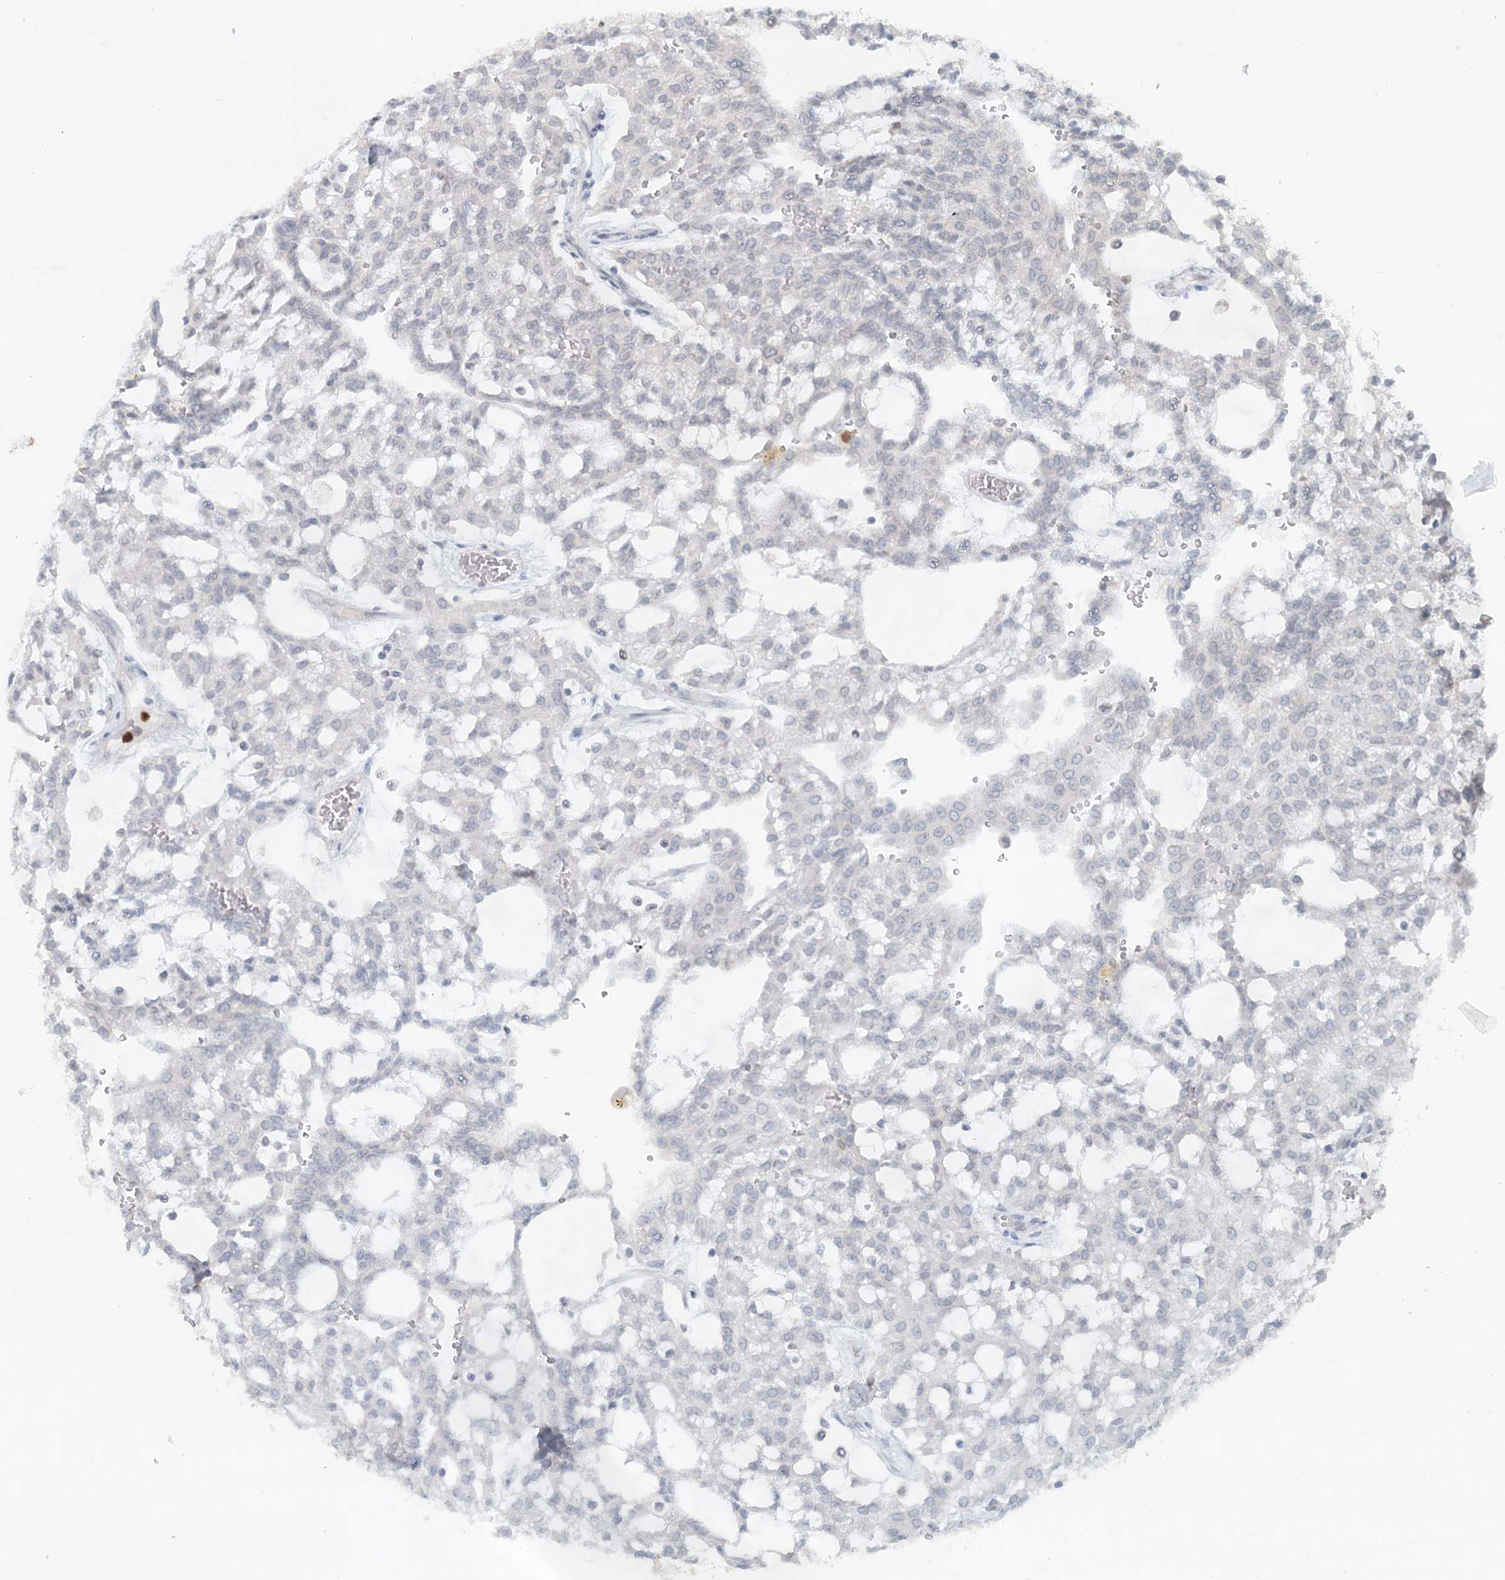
{"staining": {"intensity": "negative", "quantity": "none", "location": "none"}, "tissue": "renal cancer", "cell_type": "Tumor cells", "image_type": "cancer", "snomed": [{"axis": "morphology", "description": "Adenocarcinoma, NOS"}, {"axis": "topography", "description": "Kidney"}], "caption": "This is an immunohistochemistry (IHC) image of human adenocarcinoma (renal). There is no positivity in tumor cells.", "gene": "NUP54", "patient": {"sex": "male", "age": 63}}